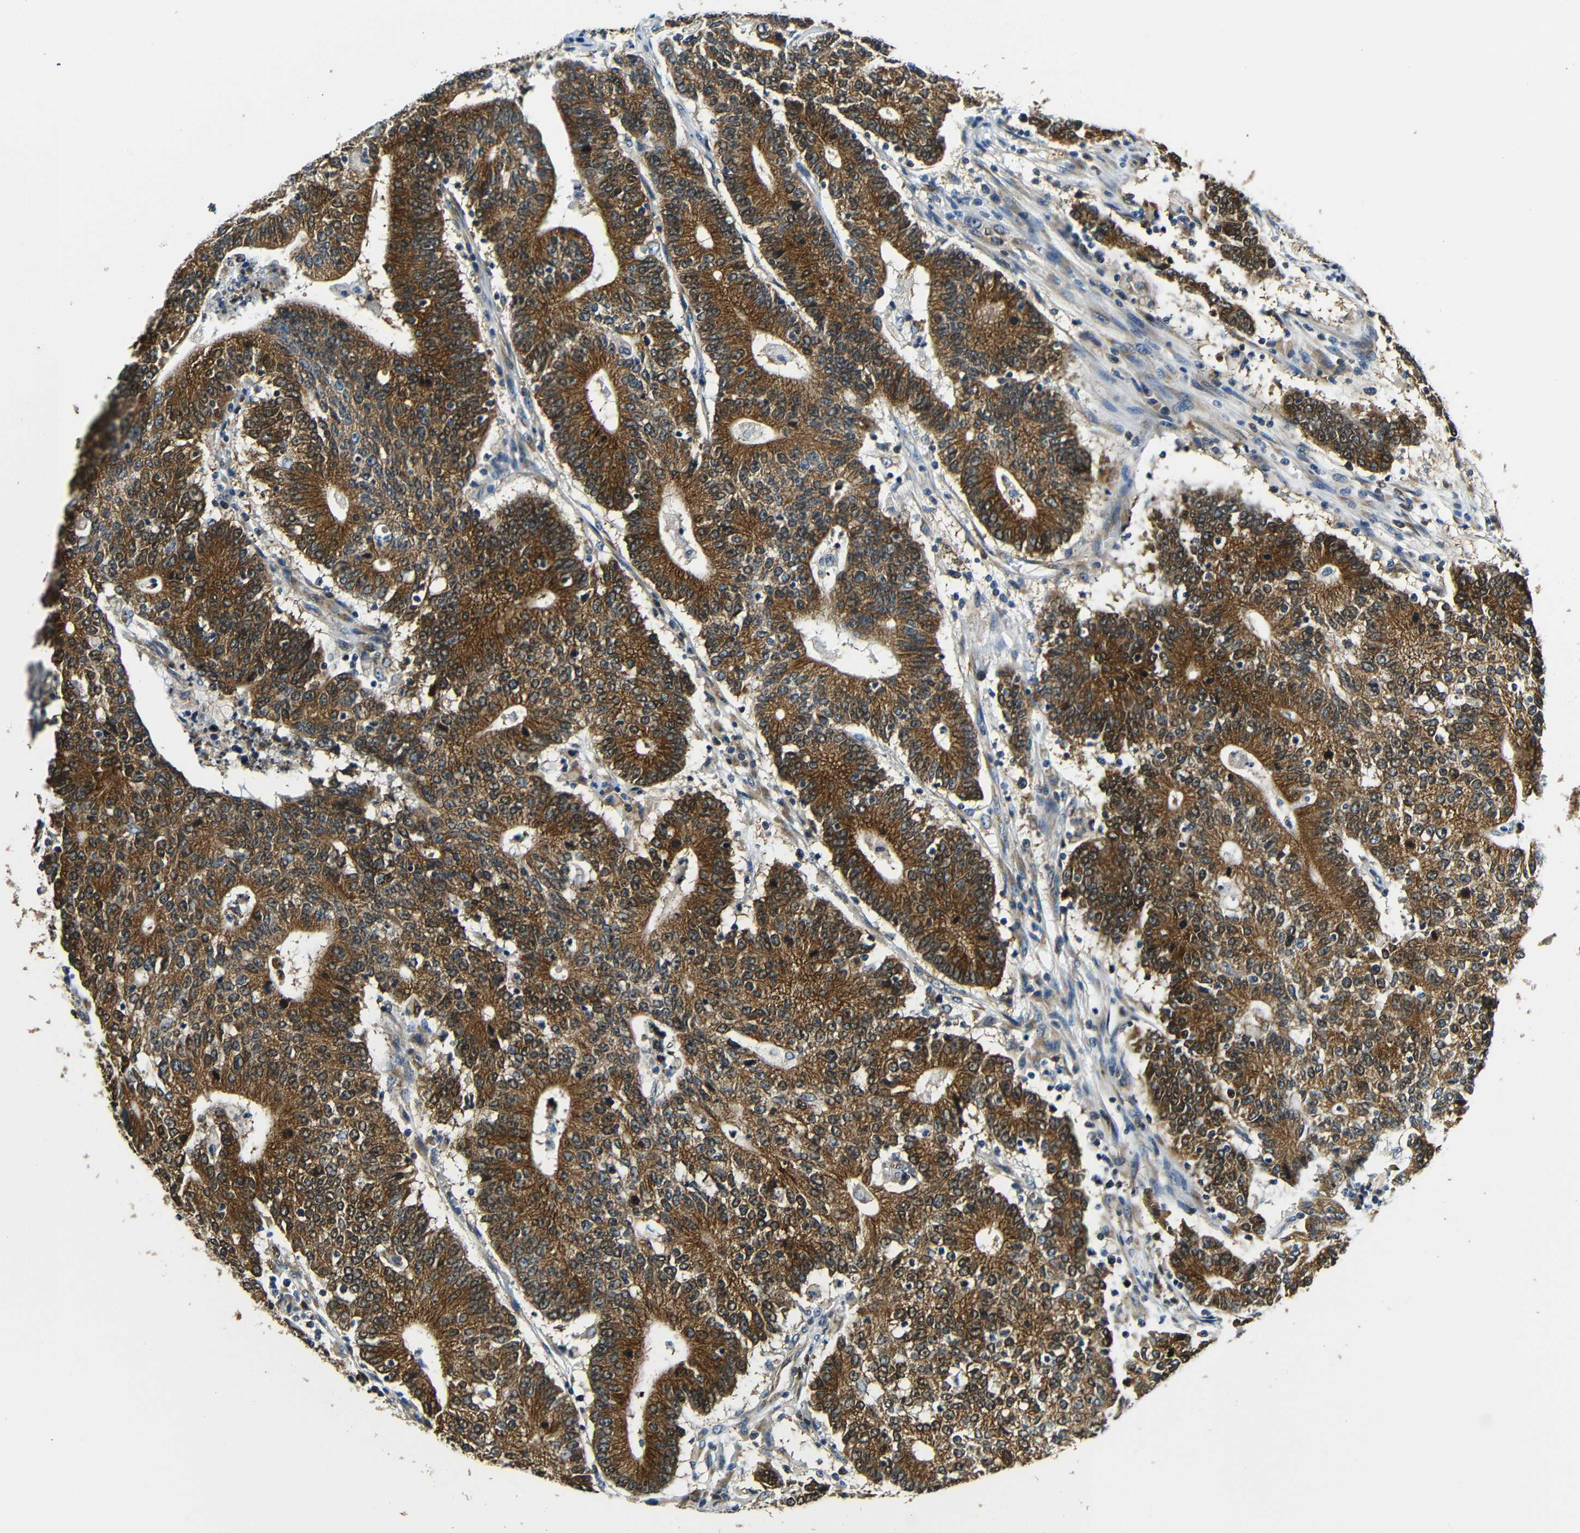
{"staining": {"intensity": "strong", "quantity": ">75%", "location": "cytoplasmic/membranous"}, "tissue": "colorectal cancer", "cell_type": "Tumor cells", "image_type": "cancer", "snomed": [{"axis": "morphology", "description": "Normal tissue, NOS"}, {"axis": "morphology", "description": "Adenocarcinoma, NOS"}, {"axis": "topography", "description": "Colon"}], "caption": "High-power microscopy captured an immunohistochemistry (IHC) photomicrograph of colorectal cancer (adenocarcinoma), revealing strong cytoplasmic/membranous staining in about >75% of tumor cells.", "gene": "VAPB", "patient": {"sex": "female", "age": 75}}